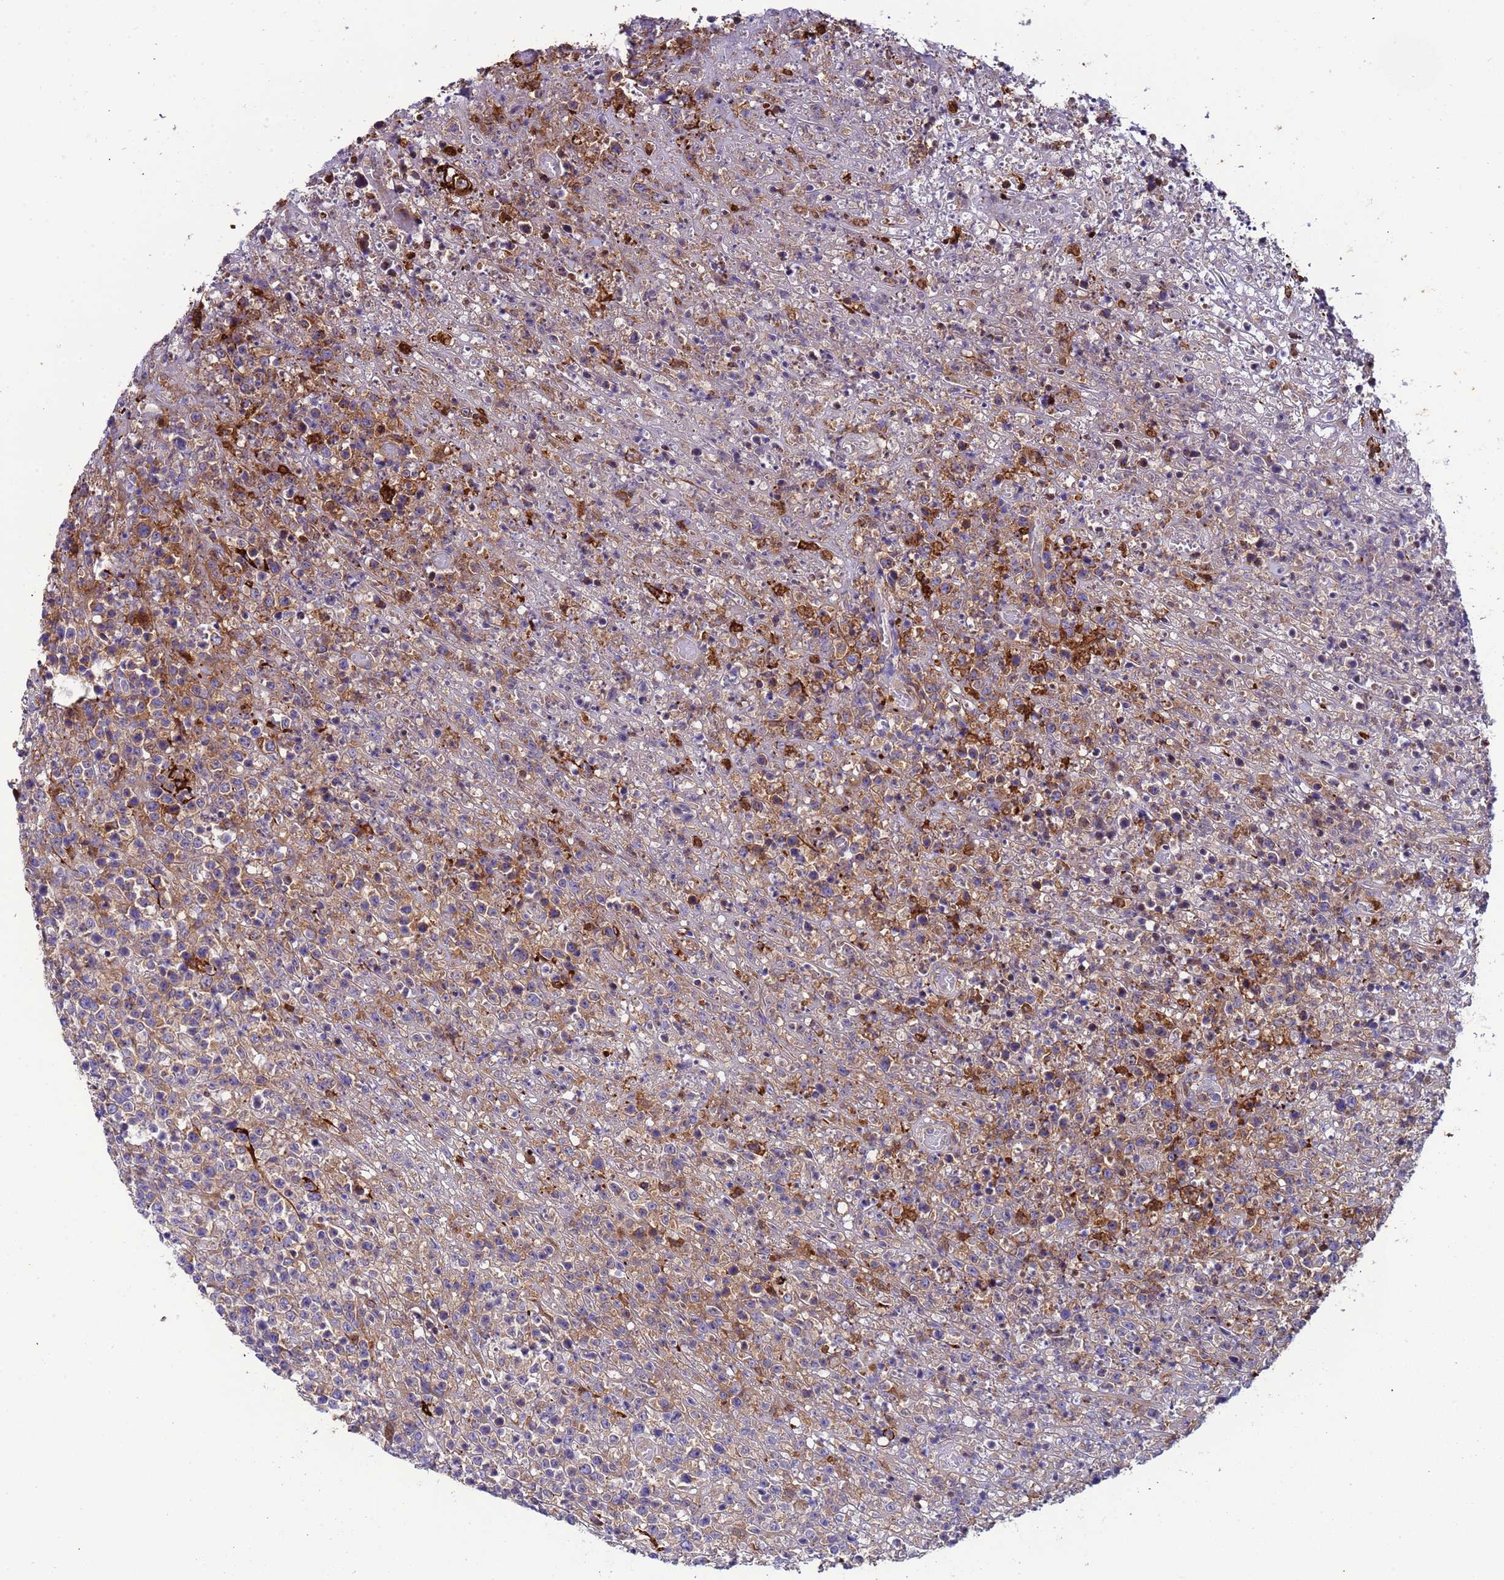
{"staining": {"intensity": "weak", "quantity": "25%-75%", "location": "cytoplasmic/membranous"}, "tissue": "lymphoma", "cell_type": "Tumor cells", "image_type": "cancer", "snomed": [{"axis": "morphology", "description": "Malignant lymphoma, non-Hodgkin's type, High grade"}, {"axis": "topography", "description": "Colon"}], "caption": "Immunohistochemistry of malignant lymphoma, non-Hodgkin's type (high-grade) displays low levels of weak cytoplasmic/membranous positivity in approximately 25%-75% of tumor cells.", "gene": "PAQR7", "patient": {"sex": "female", "age": 53}}